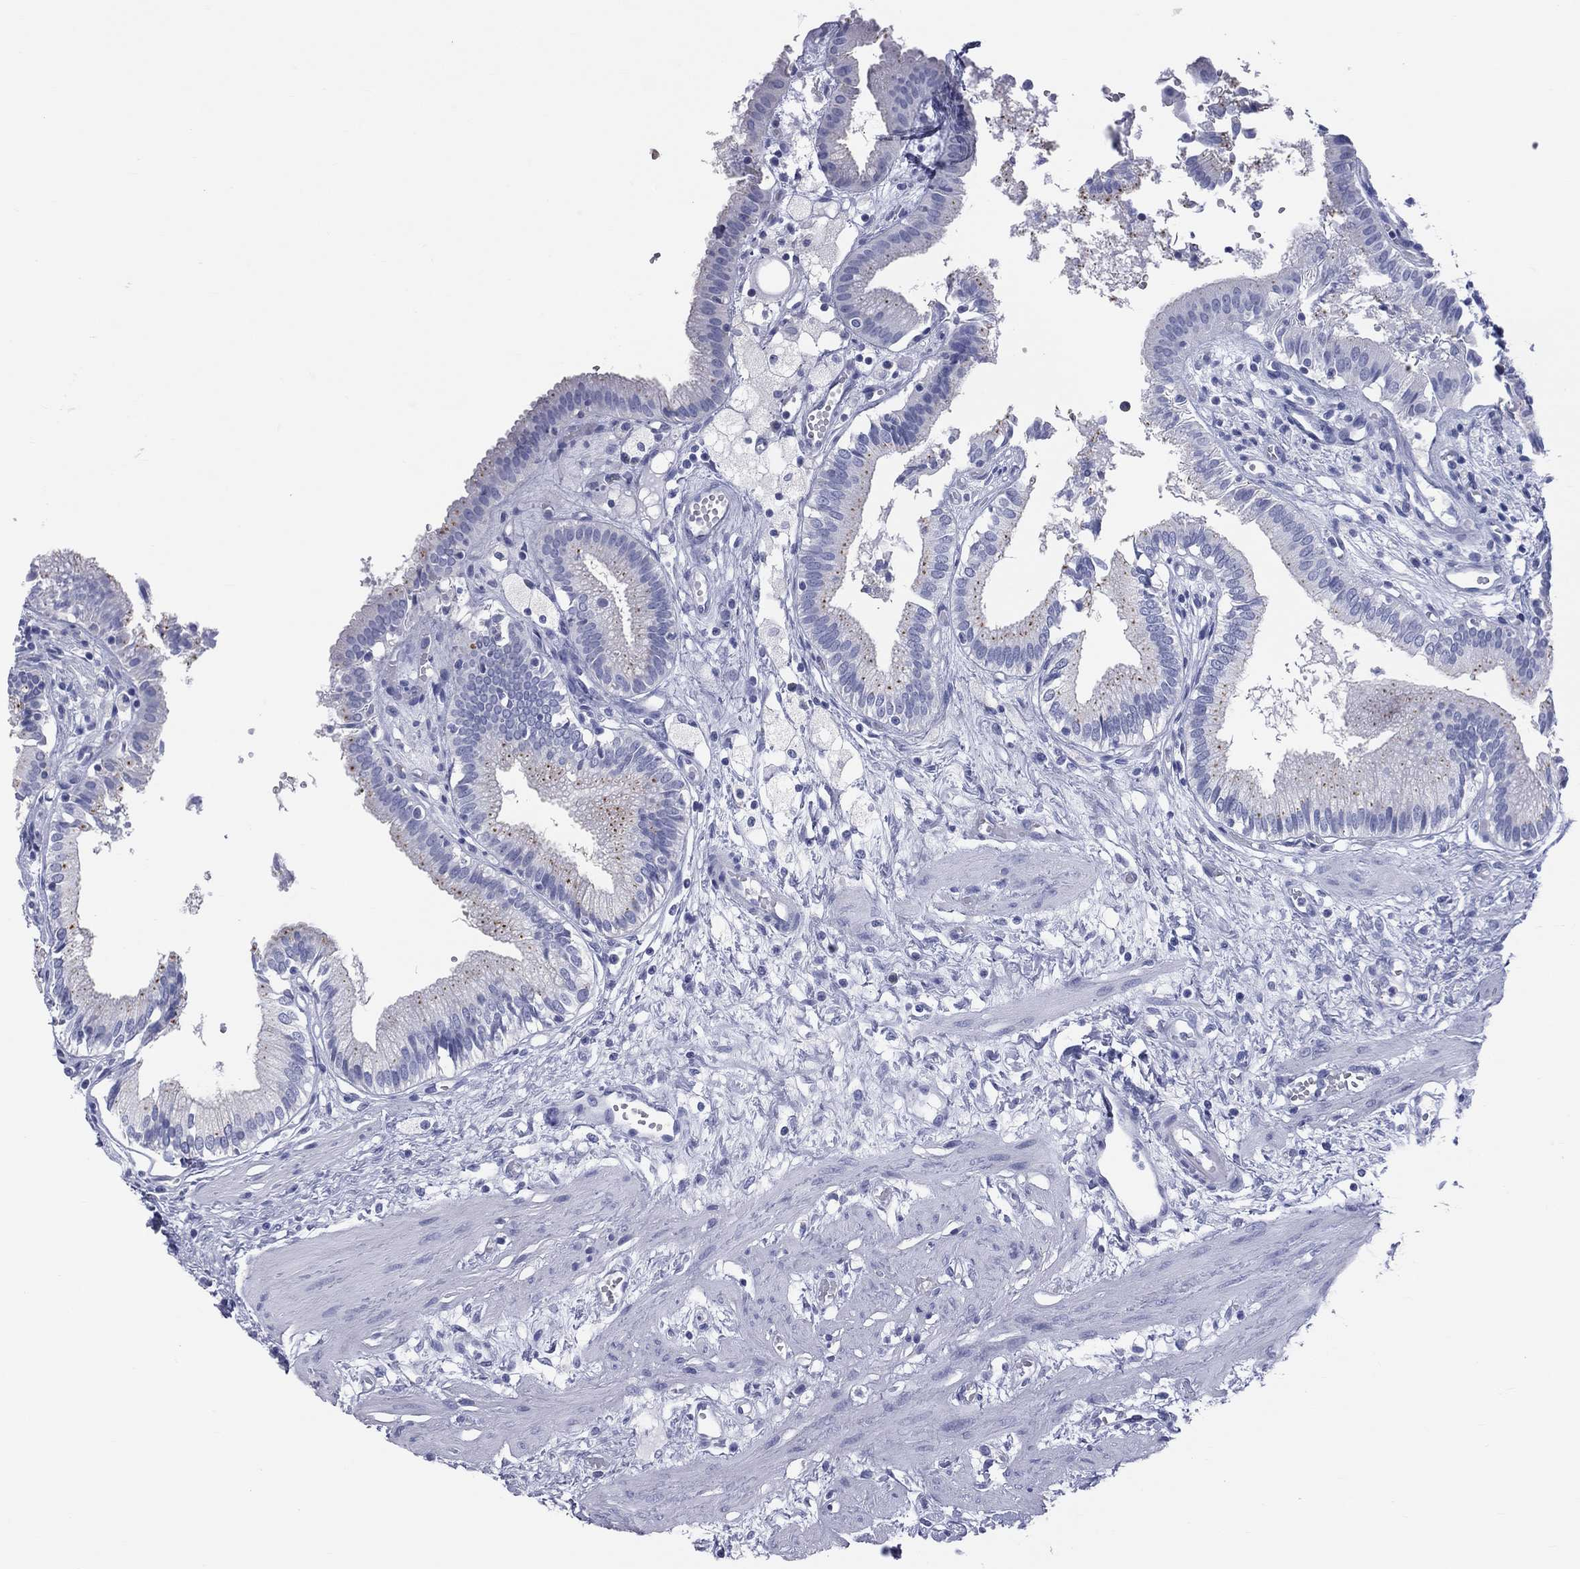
{"staining": {"intensity": "negative", "quantity": "none", "location": "none"}, "tissue": "gallbladder", "cell_type": "Glandular cells", "image_type": "normal", "snomed": [{"axis": "morphology", "description": "Normal tissue, NOS"}, {"axis": "topography", "description": "Gallbladder"}], "caption": "A high-resolution photomicrograph shows immunohistochemistry (IHC) staining of benign gallbladder, which shows no significant expression in glandular cells. The staining is performed using DAB (3,3'-diaminobenzidine) brown chromogen with nuclei counter-stained in using hematoxylin.", "gene": "MLN", "patient": {"sex": "female", "age": 24}}